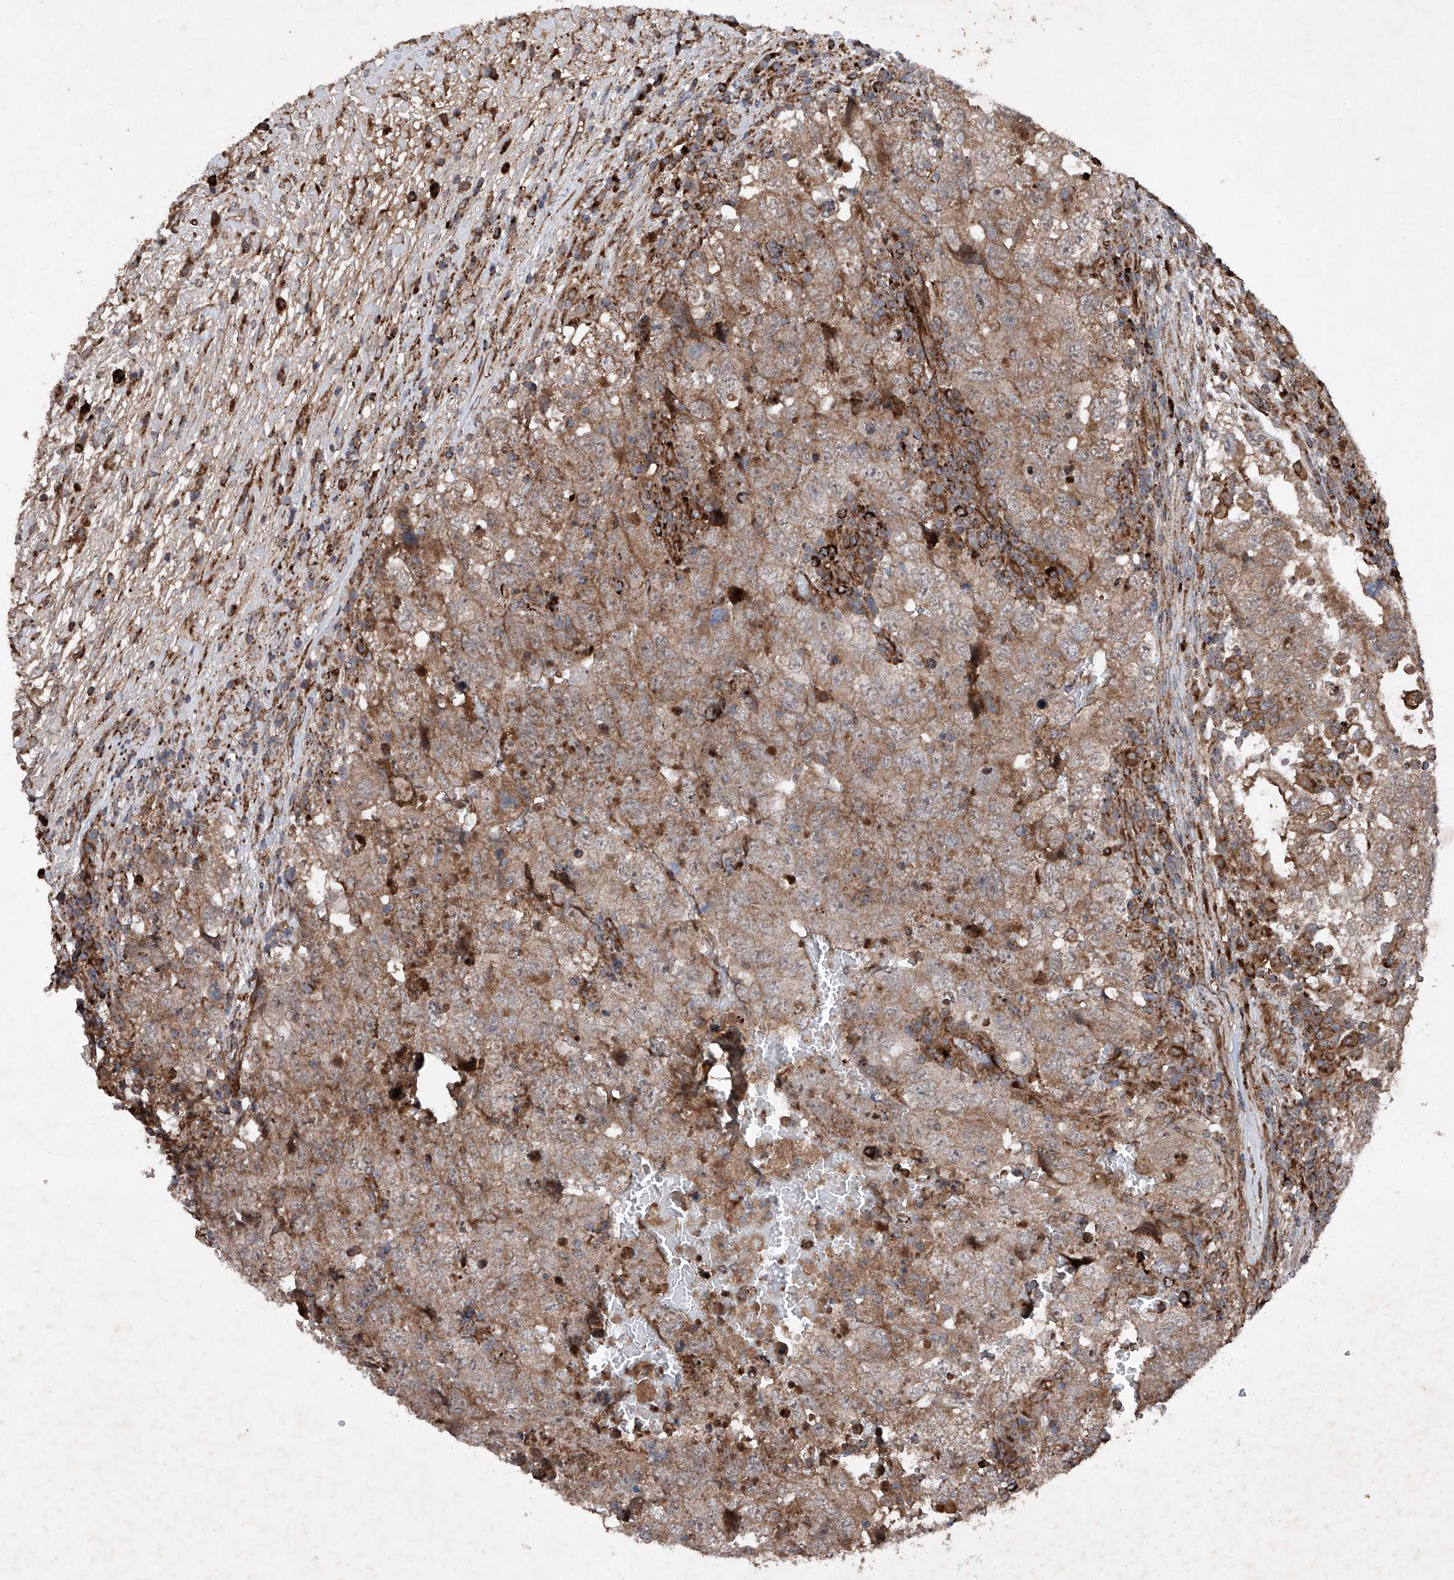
{"staining": {"intensity": "moderate", "quantity": ">75%", "location": "cytoplasmic/membranous"}, "tissue": "testis cancer", "cell_type": "Tumor cells", "image_type": "cancer", "snomed": [{"axis": "morphology", "description": "Carcinoma, Embryonal, NOS"}, {"axis": "topography", "description": "Testis"}], "caption": "Moderate cytoplasmic/membranous positivity is seen in about >75% of tumor cells in testis cancer.", "gene": "DAD1", "patient": {"sex": "male", "age": 37}}